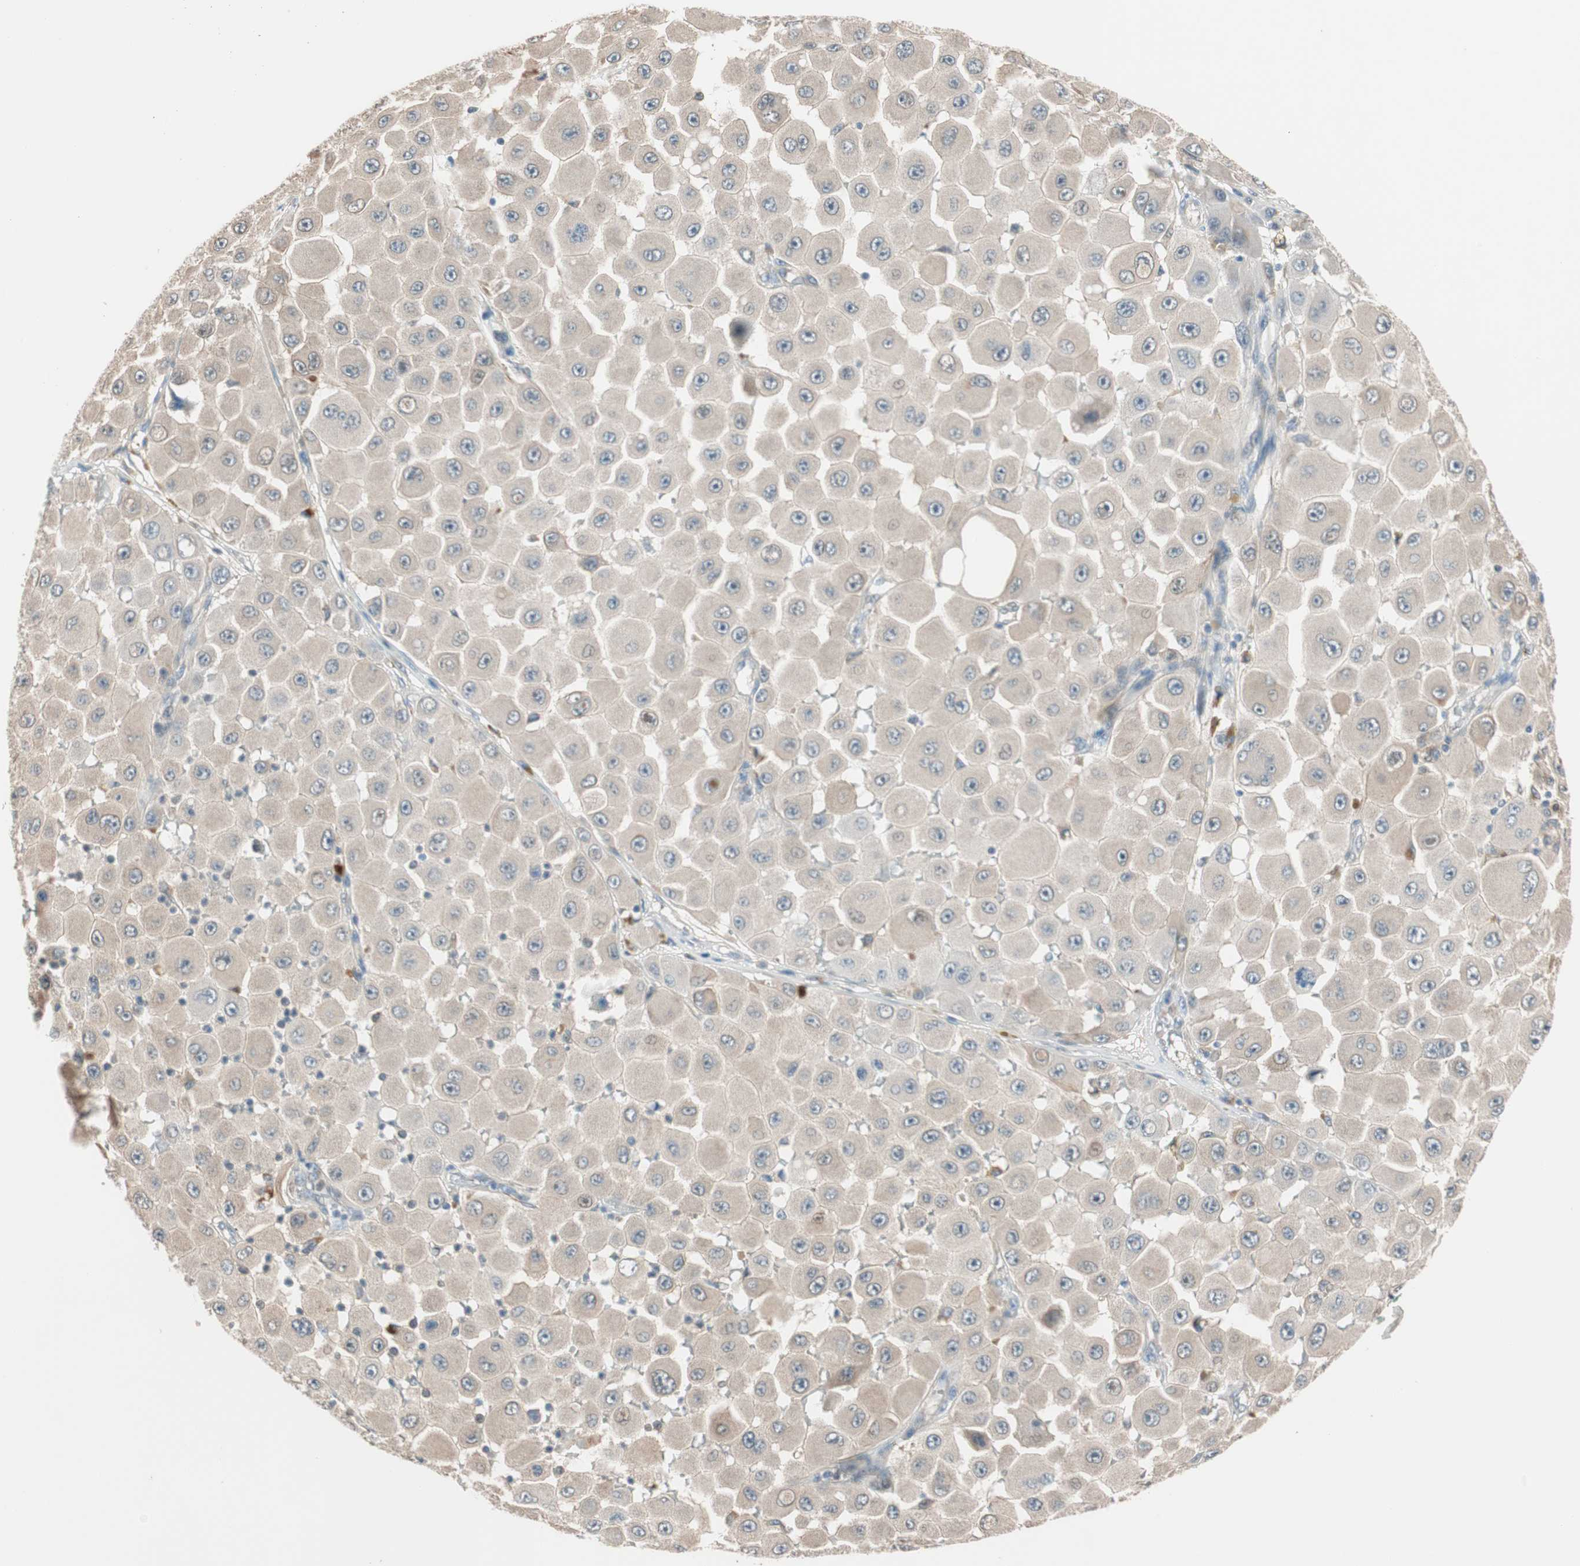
{"staining": {"intensity": "weak", "quantity": ">75%", "location": "cytoplasmic/membranous"}, "tissue": "melanoma", "cell_type": "Tumor cells", "image_type": "cancer", "snomed": [{"axis": "morphology", "description": "Malignant melanoma, NOS"}, {"axis": "topography", "description": "Skin"}], "caption": "Immunohistochemistry (IHC) micrograph of neoplastic tissue: malignant melanoma stained using IHC exhibits low levels of weak protein expression localized specifically in the cytoplasmic/membranous of tumor cells, appearing as a cytoplasmic/membranous brown color.", "gene": "PIK3R3", "patient": {"sex": "female", "age": 81}}